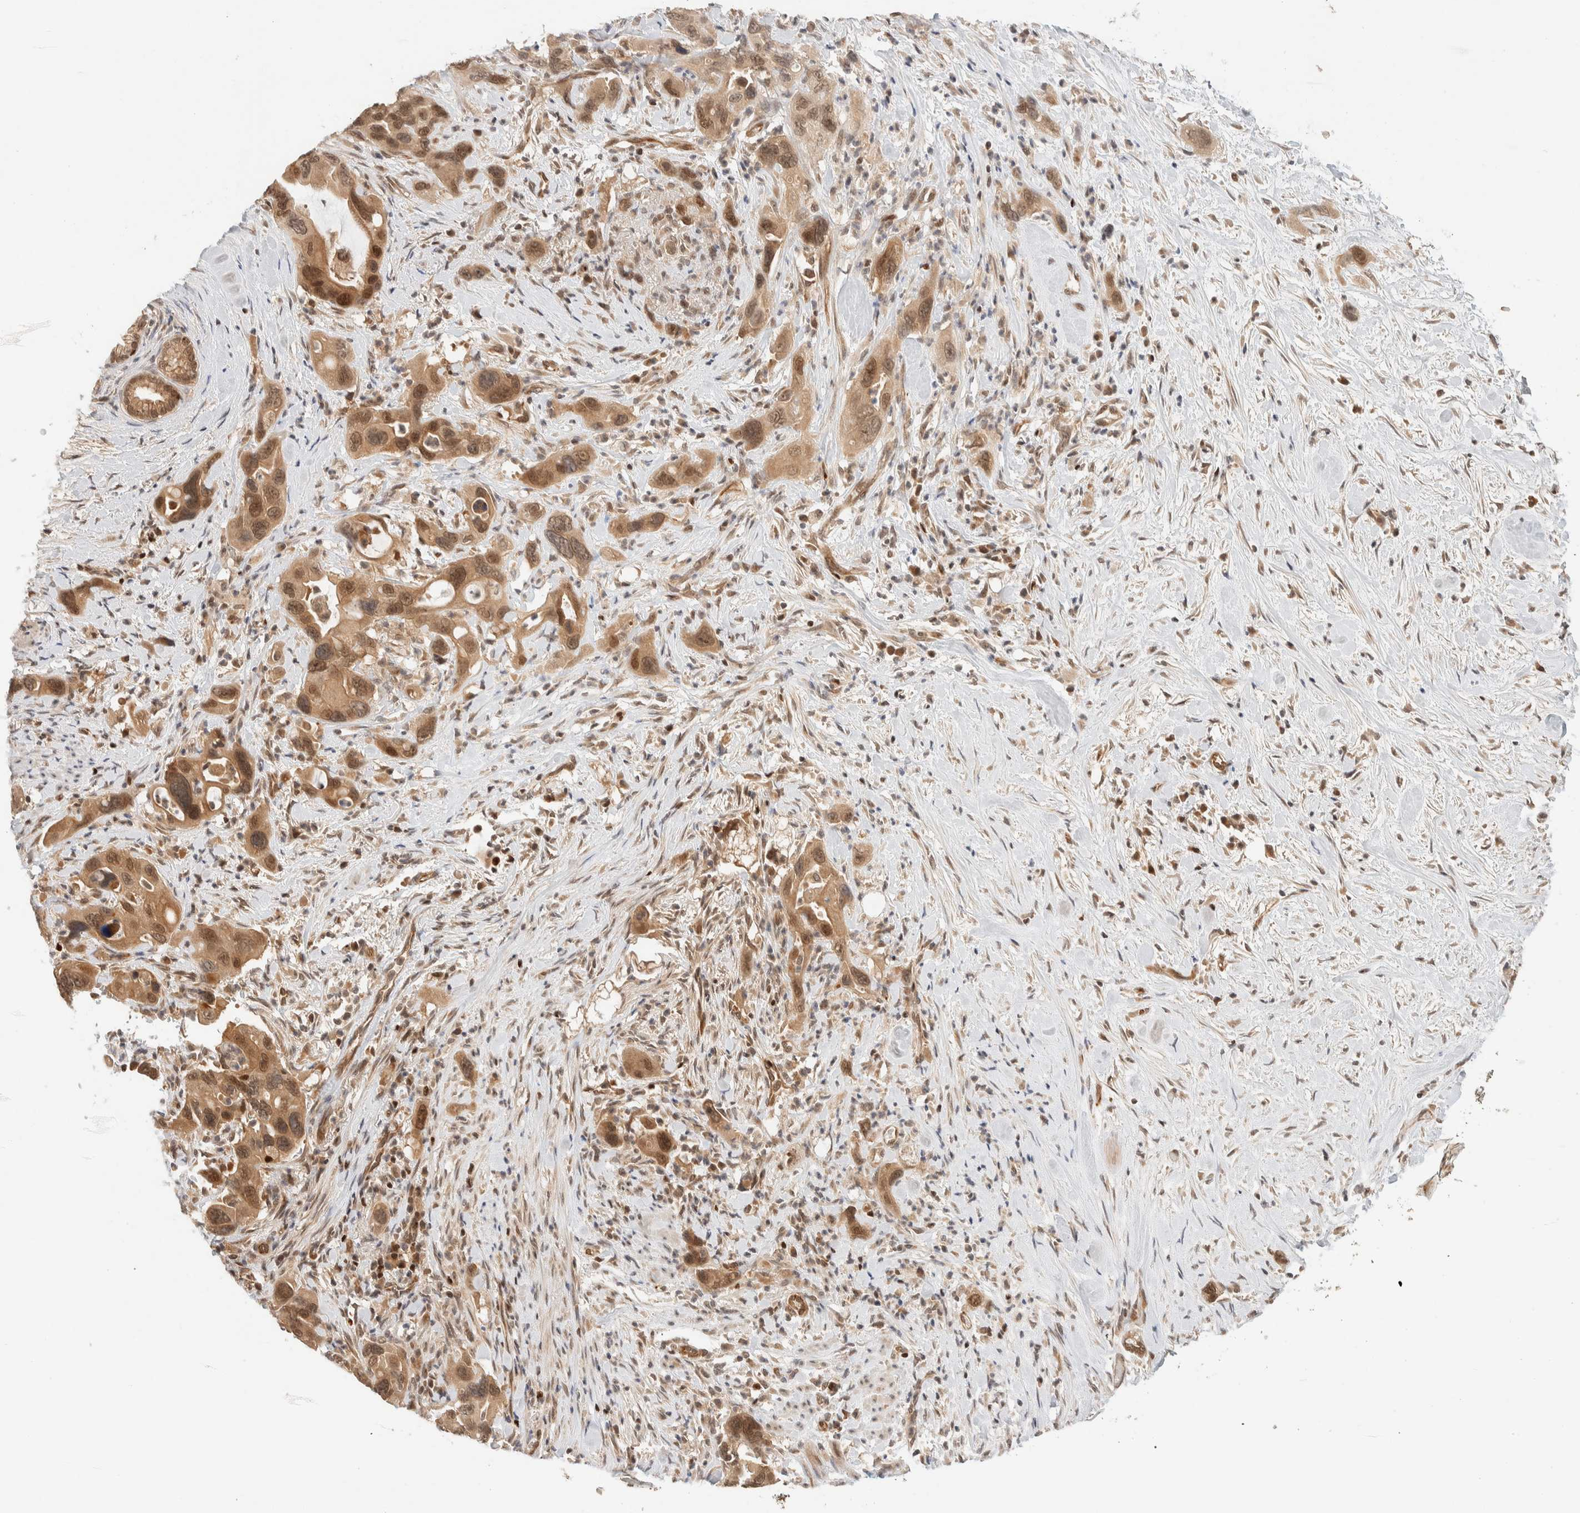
{"staining": {"intensity": "moderate", "quantity": ">75%", "location": "cytoplasmic/membranous,nuclear"}, "tissue": "pancreatic cancer", "cell_type": "Tumor cells", "image_type": "cancer", "snomed": [{"axis": "morphology", "description": "Adenocarcinoma, NOS"}, {"axis": "topography", "description": "Pancreas"}], "caption": "Protein expression analysis of adenocarcinoma (pancreatic) exhibits moderate cytoplasmic/membranous and nuclear staining in approximately >75% of tumor cells.", "gene": "C8orf76", "patient": {"sex": "female", "age": 70}}